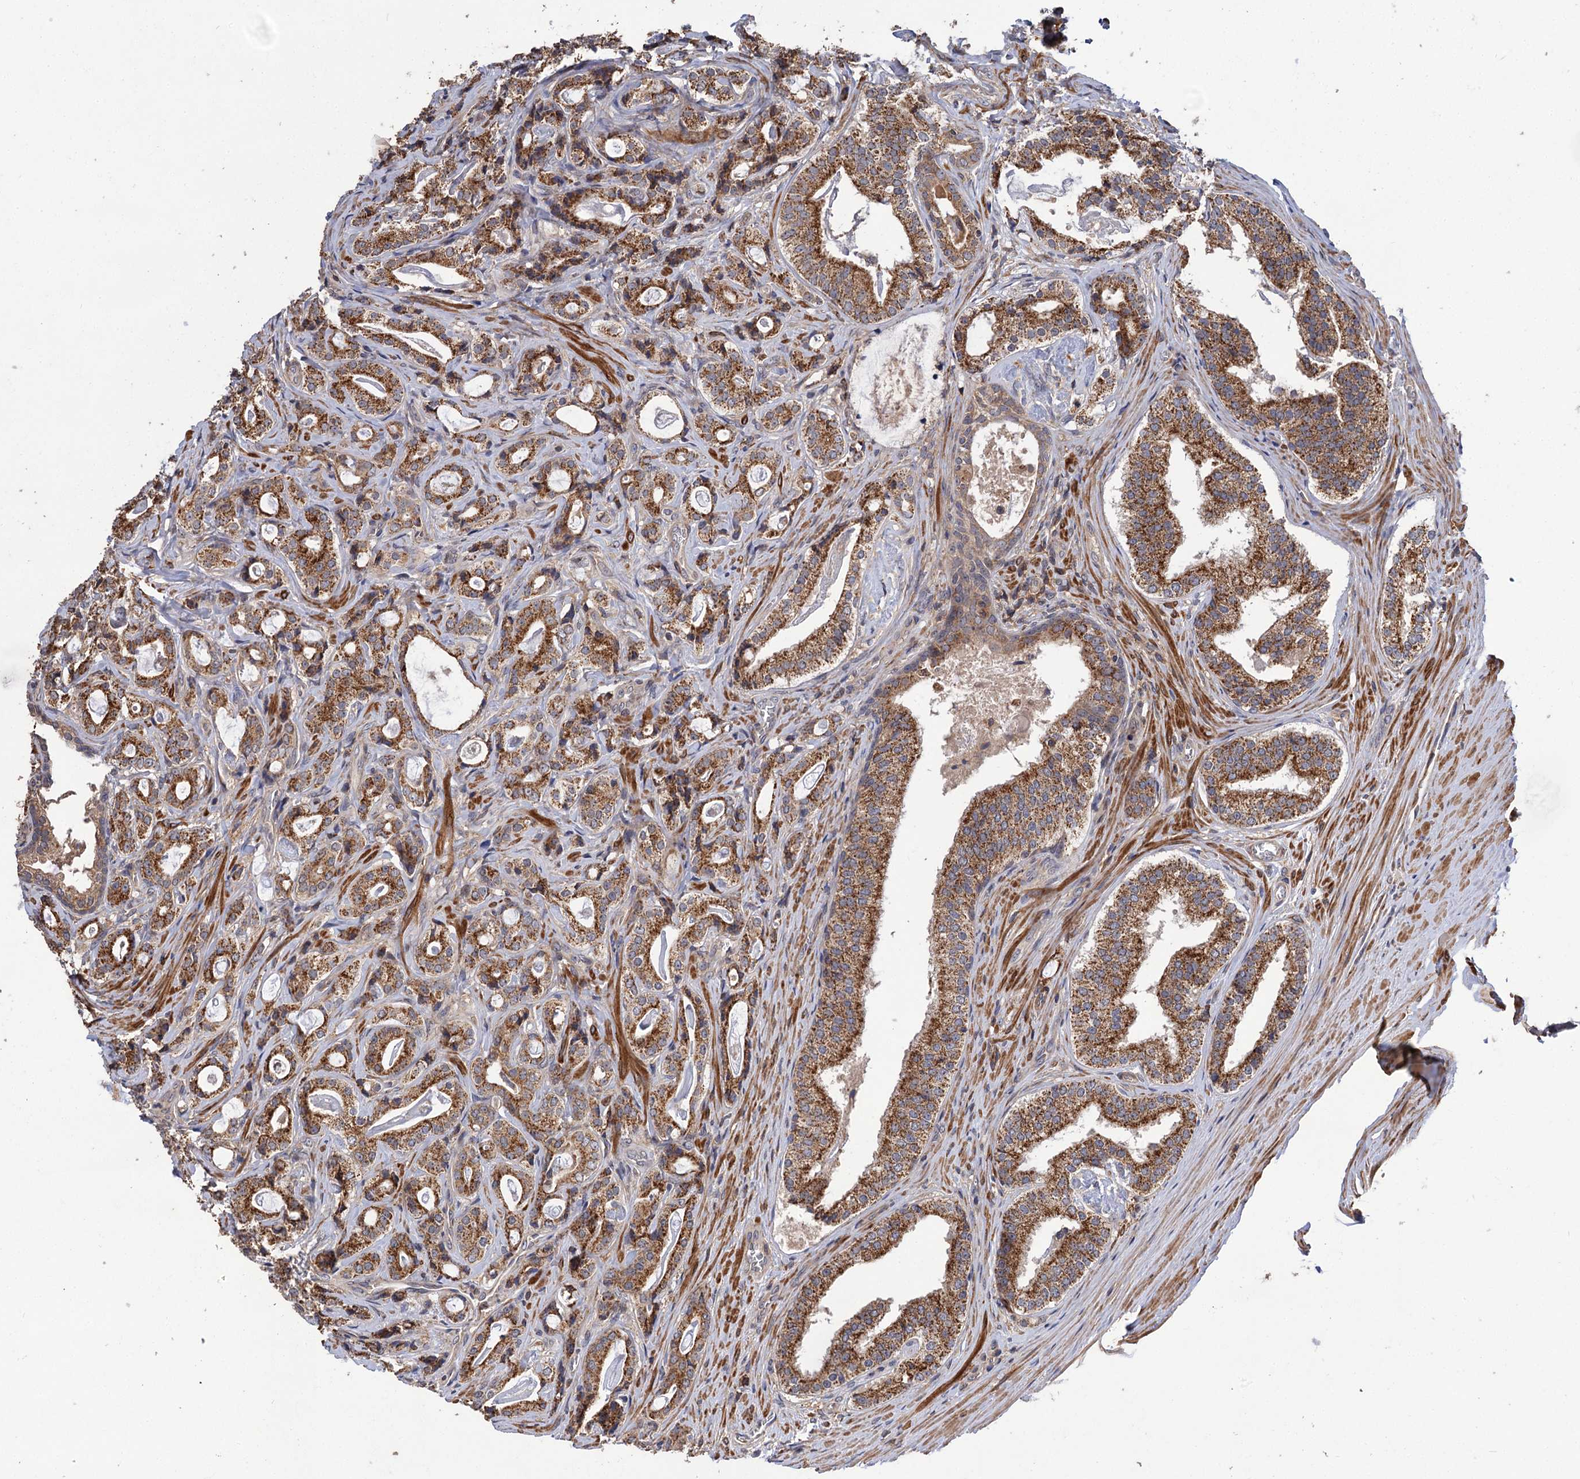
{"staining": {"intensity": "strong", "quantity": ">75%", "location": "cytoplasmic/membranous"}, "tissue": "prostate cancer", "cell_type": "Tumor cells", "image_type": "cancer", "snomed": [{"axis": "morphology", "description": "Adenocarcinoma, High grade"}, {"axis": "topography", "description": "Prostate"}], "caption": "IHC of prostate cancer (high-grade adenocarcinoma) shows high levels of strong cytoplasmic/membranous staining in about >75% of tumor cells. (Brightfield microscopy of DAB IHC at high magnification).", "gene": "FBXW8", "patient": {"sex": "male", "age": 63}}